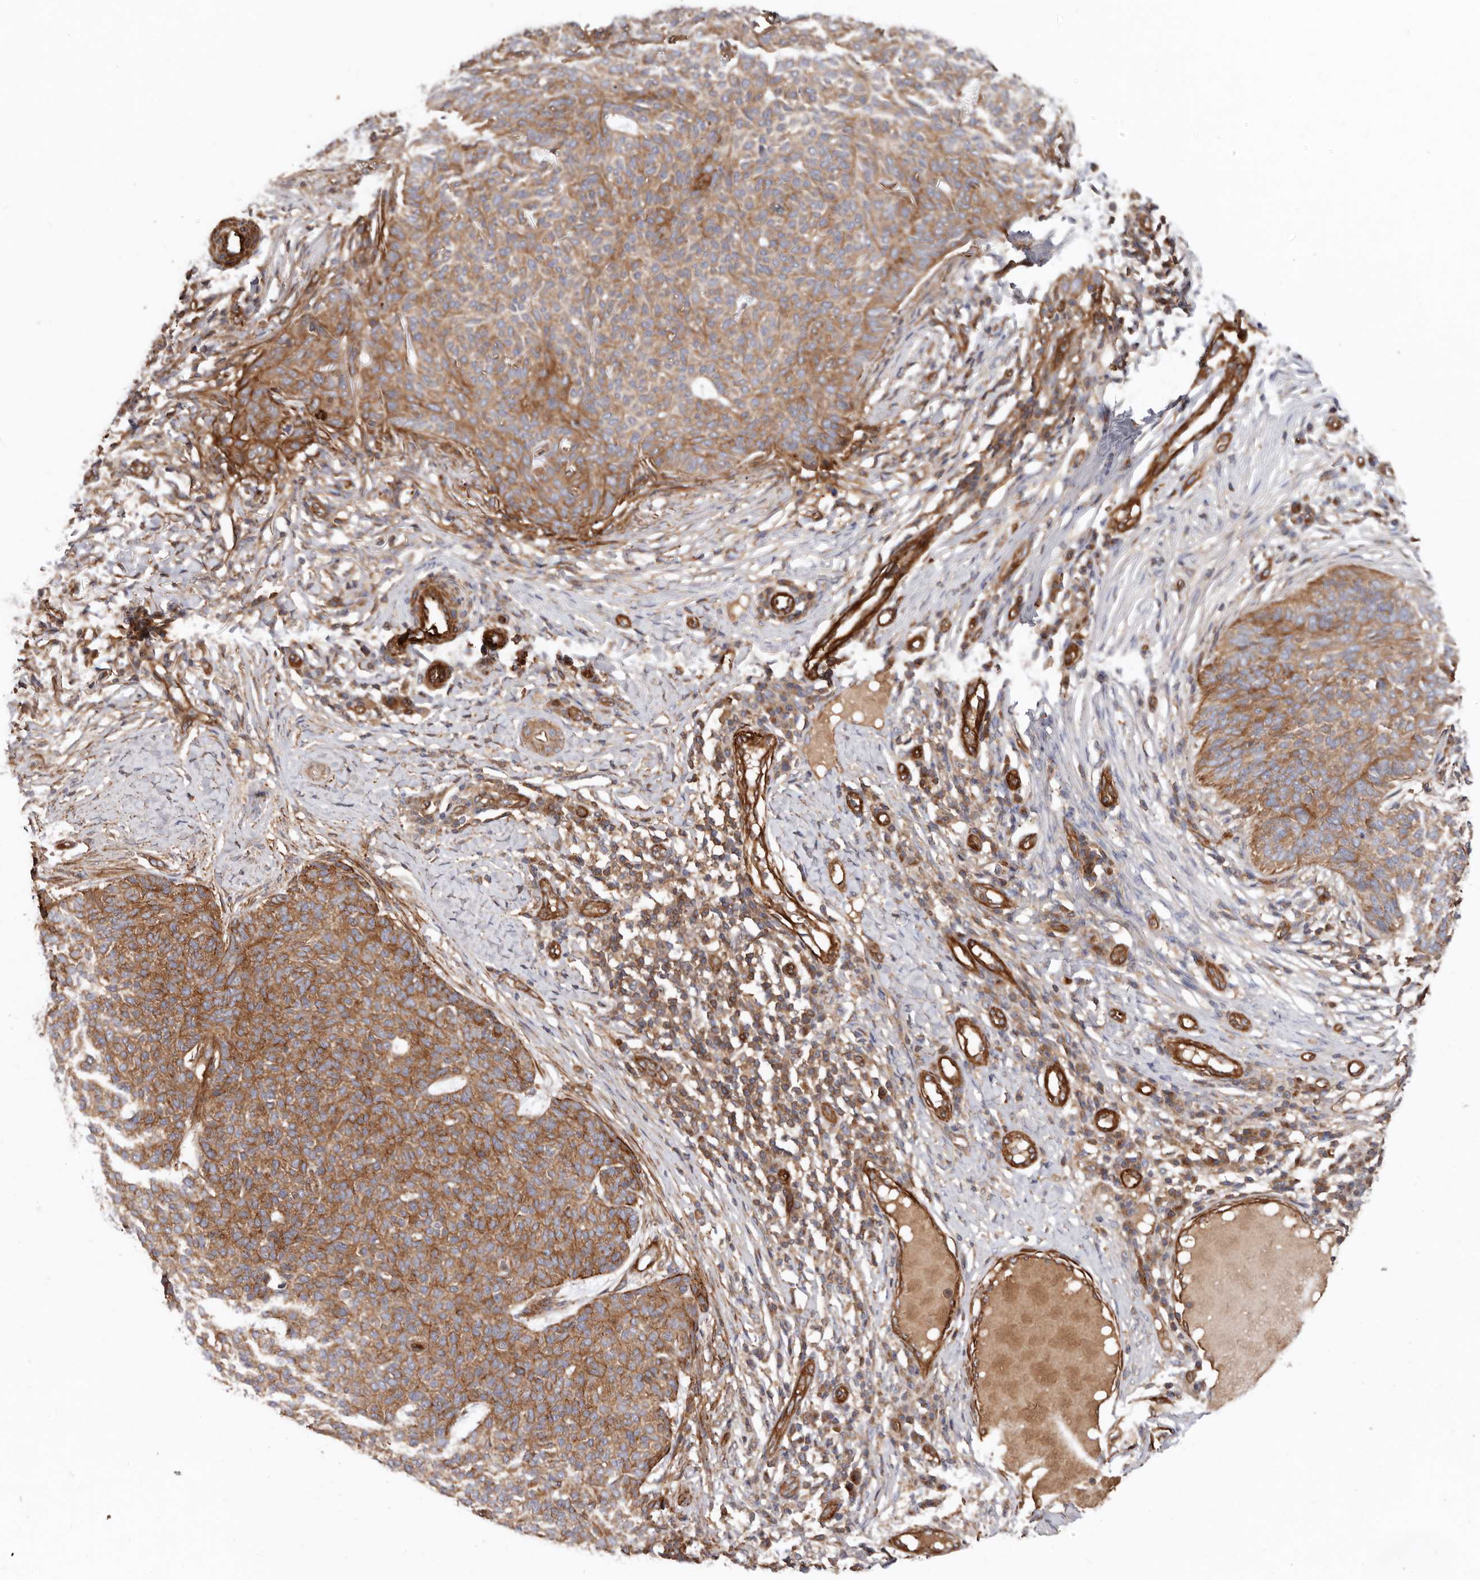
{"staining": {"intensity": "moderate", "quantity": ">75%", "location": "cytoplasmic/membranous"}, "tissue": "skin cancer", "cell_type": "Tumor cells", "image_type": "cancer", "snomed": [{"axis": "morphology", "description": "Normal tissue, NOS"}, {"axis": "morphology", "description": "Basal cell carcinoma"}, {"axis": "topography", "description": "Skin"}], "caption": "DAB (3,3'-diaminobenzidine) immunohistochemical staining of skin basal cell carcinoma reveals moderate cytoplasmic/membranous protein expression in approximately >75% of tumor cells.", "gene": "TMC7", "patient": {"sex": "male", "age": 50}}